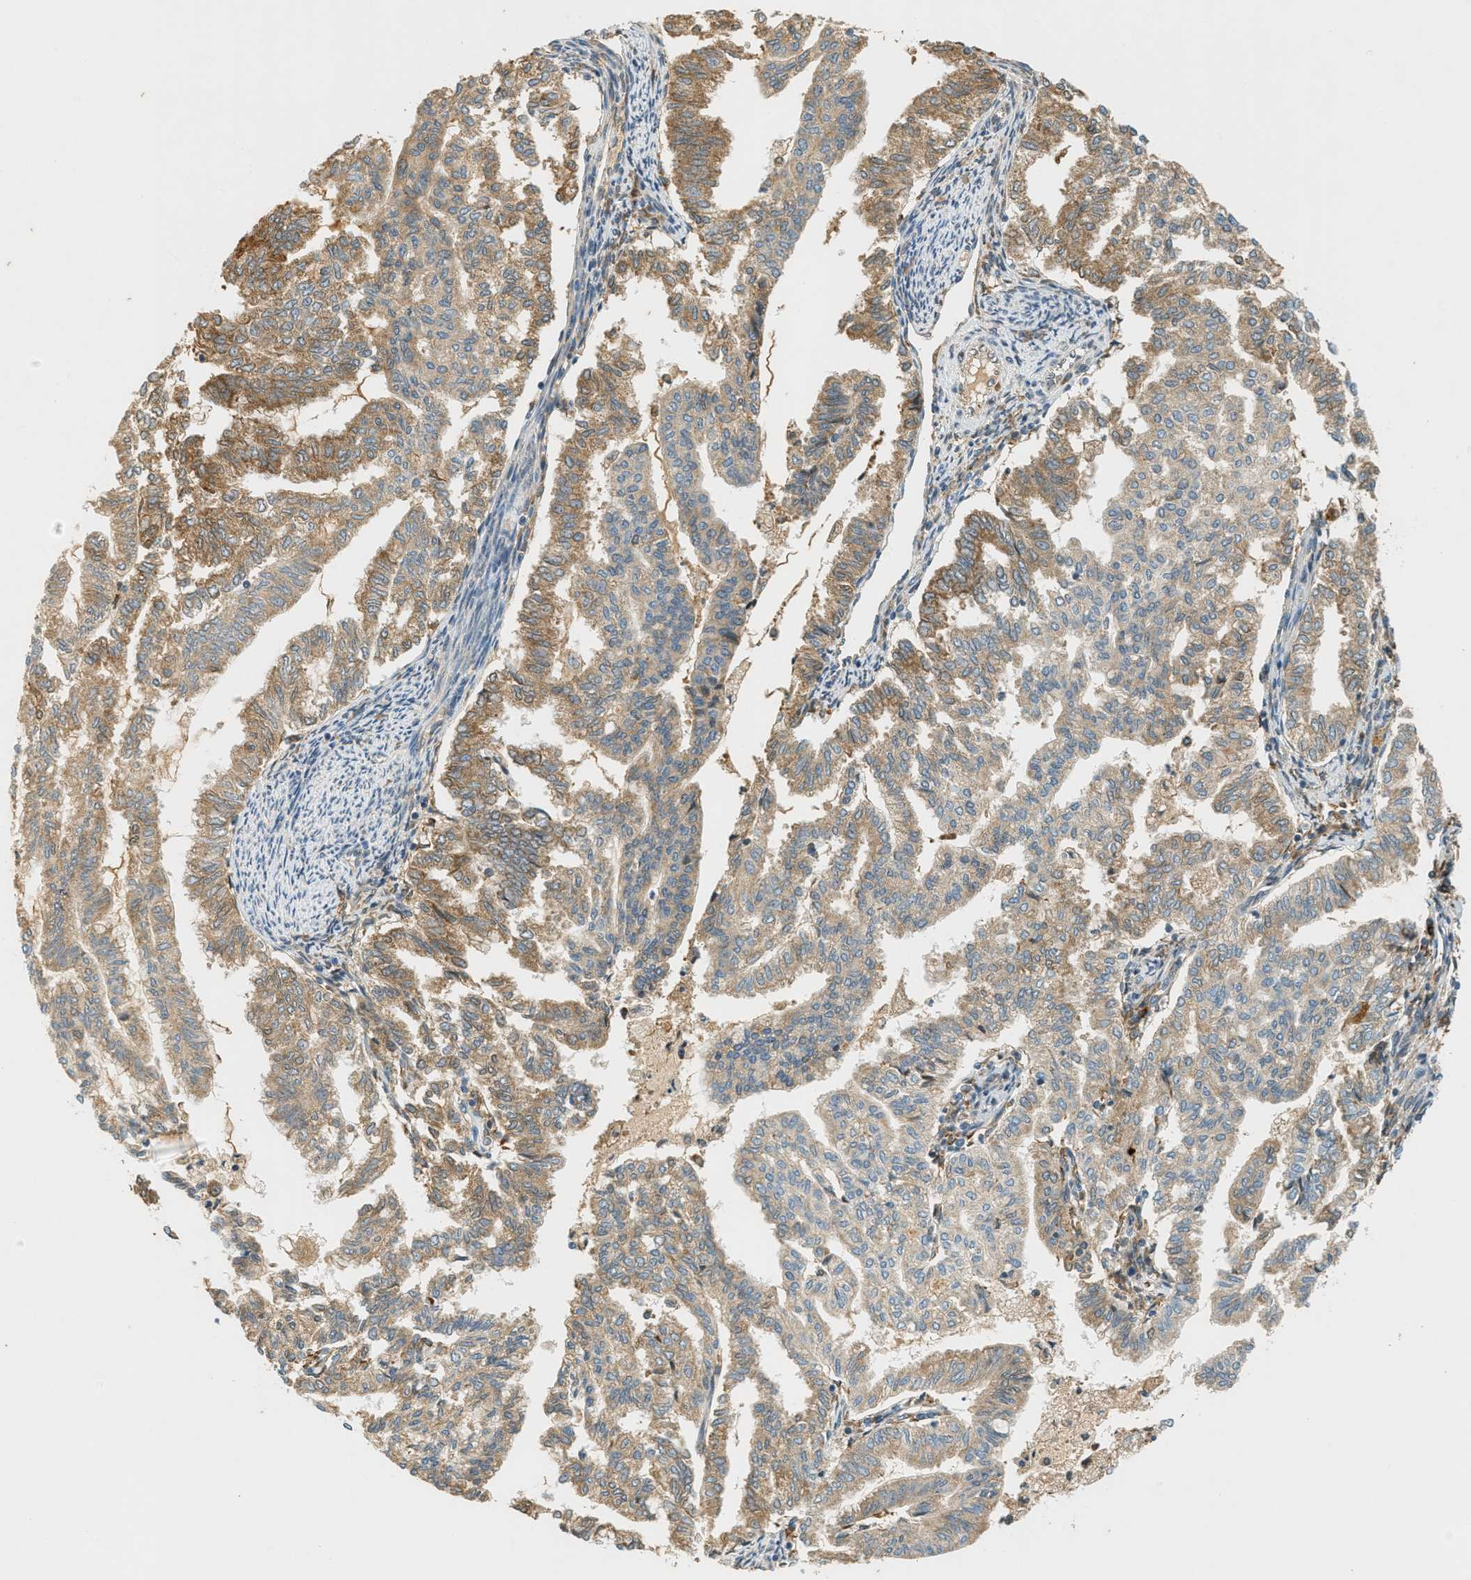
{"staining": {"intensity": "moderate", "quantity": ">75%", "location": "cytoplasmic/membranous"}, "tissue": "endometrial cancer", "cell_type": "Tumor cells", "image_type": "cancer", "snomed": [{"axis": "morphology", "description": "Adenocarcinoma, NOS"}, {"axis": "topography", "description": "Endometrium"}], "caption": "DAB immunohistochemical staining of endometrial adenocarcinoma exhibits moderate cytoplasmic/membranous protein expression in approximately >75% of tumor cells.", "gene": "PDK1", "patient": {"sex": "female", "age": 79}}